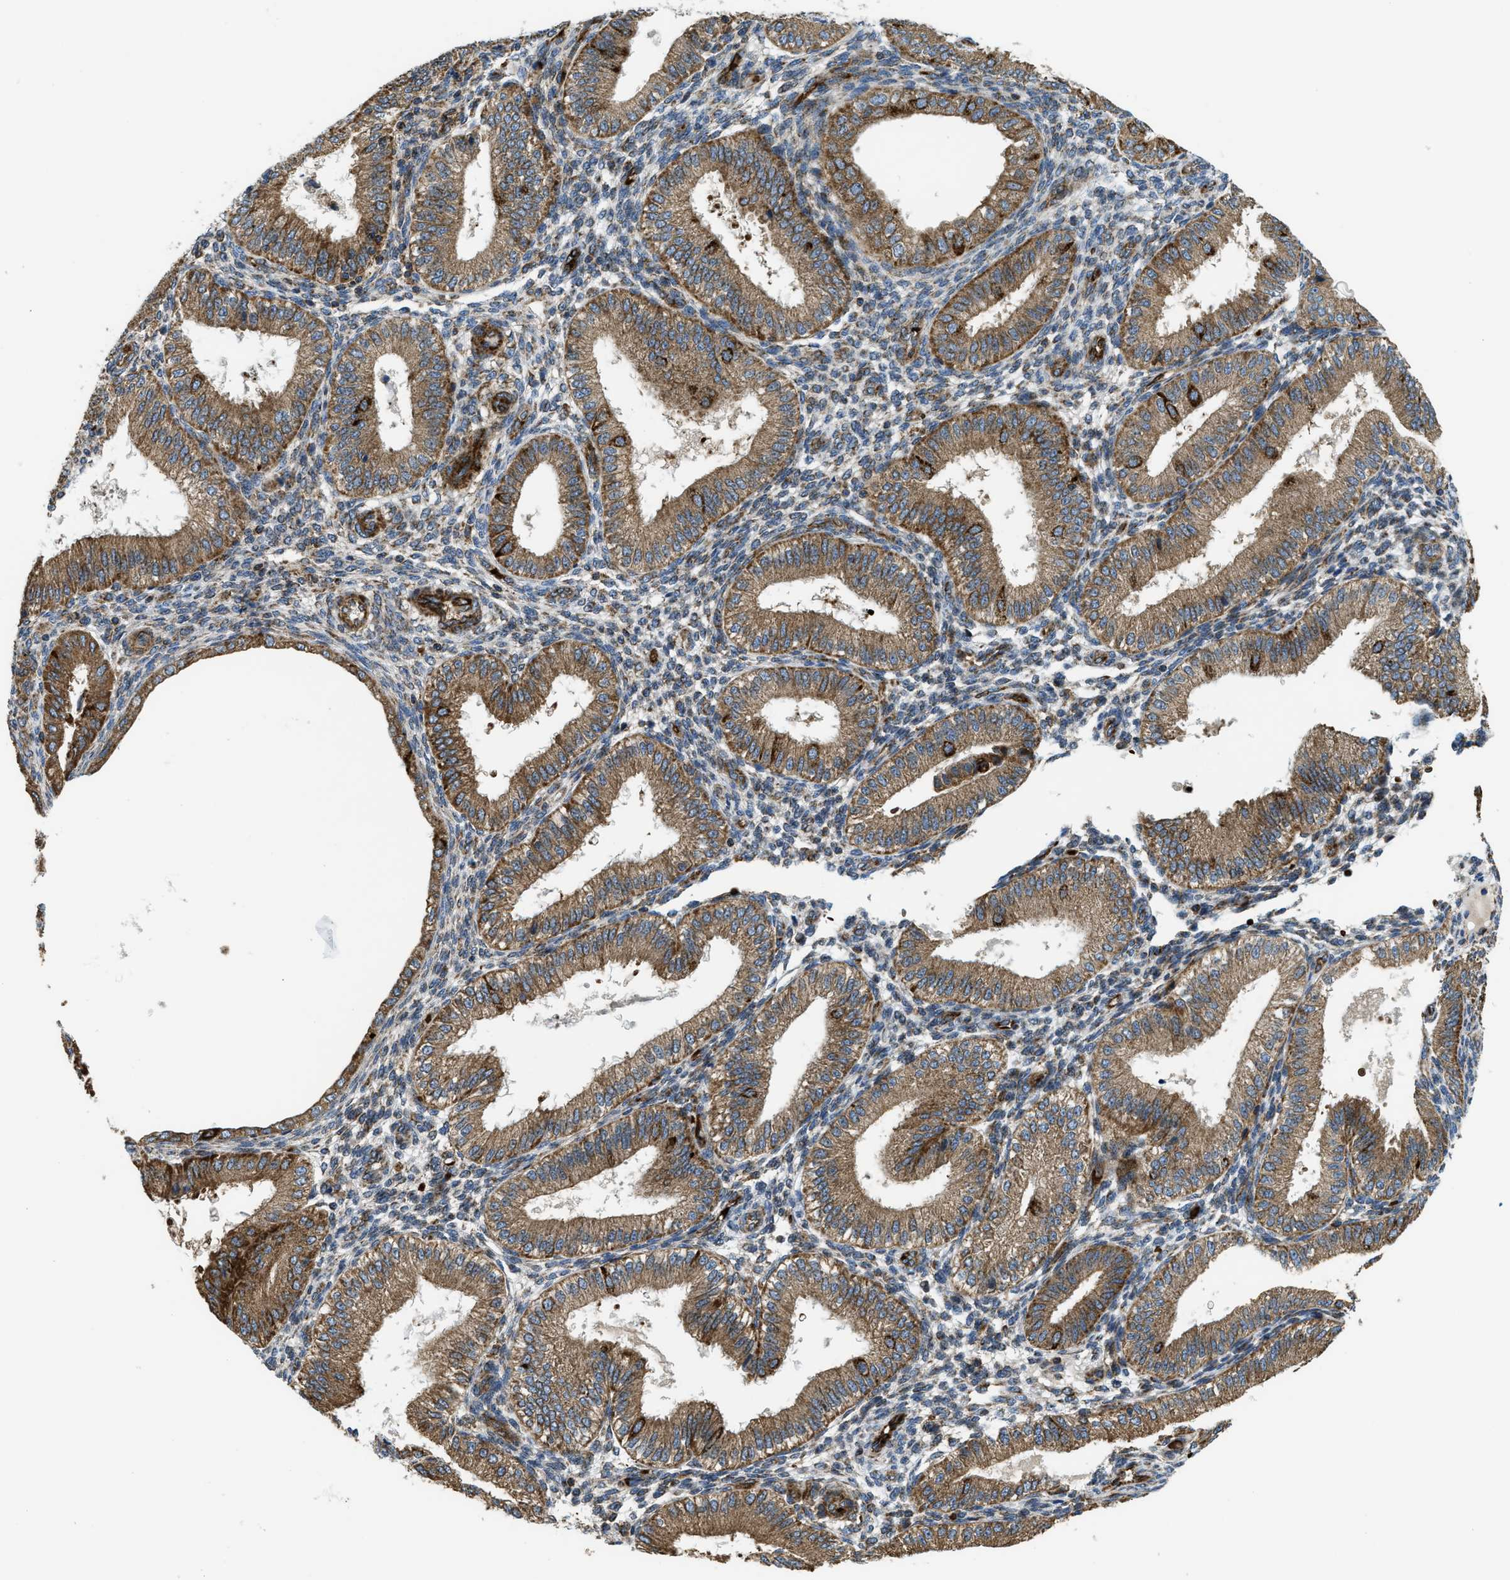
{"staining": {"intensity": "negative", "quantity": "none", "location": "none"}, "tissue": "endometrium", "cell_type": "Cells in endometrial stroma", "image_type": "normal", "snomed": [{"axis": "morphology", "description": "Normal tissue, NOS"}, {"axis": "topography", "description": "Endometrium"}], "caption": "A histopathology image of human endometrium is negative for staining in cells in endometrial stroma.", "gene": "CSPG4", "patient": {"sex": "female", "age": 39}}